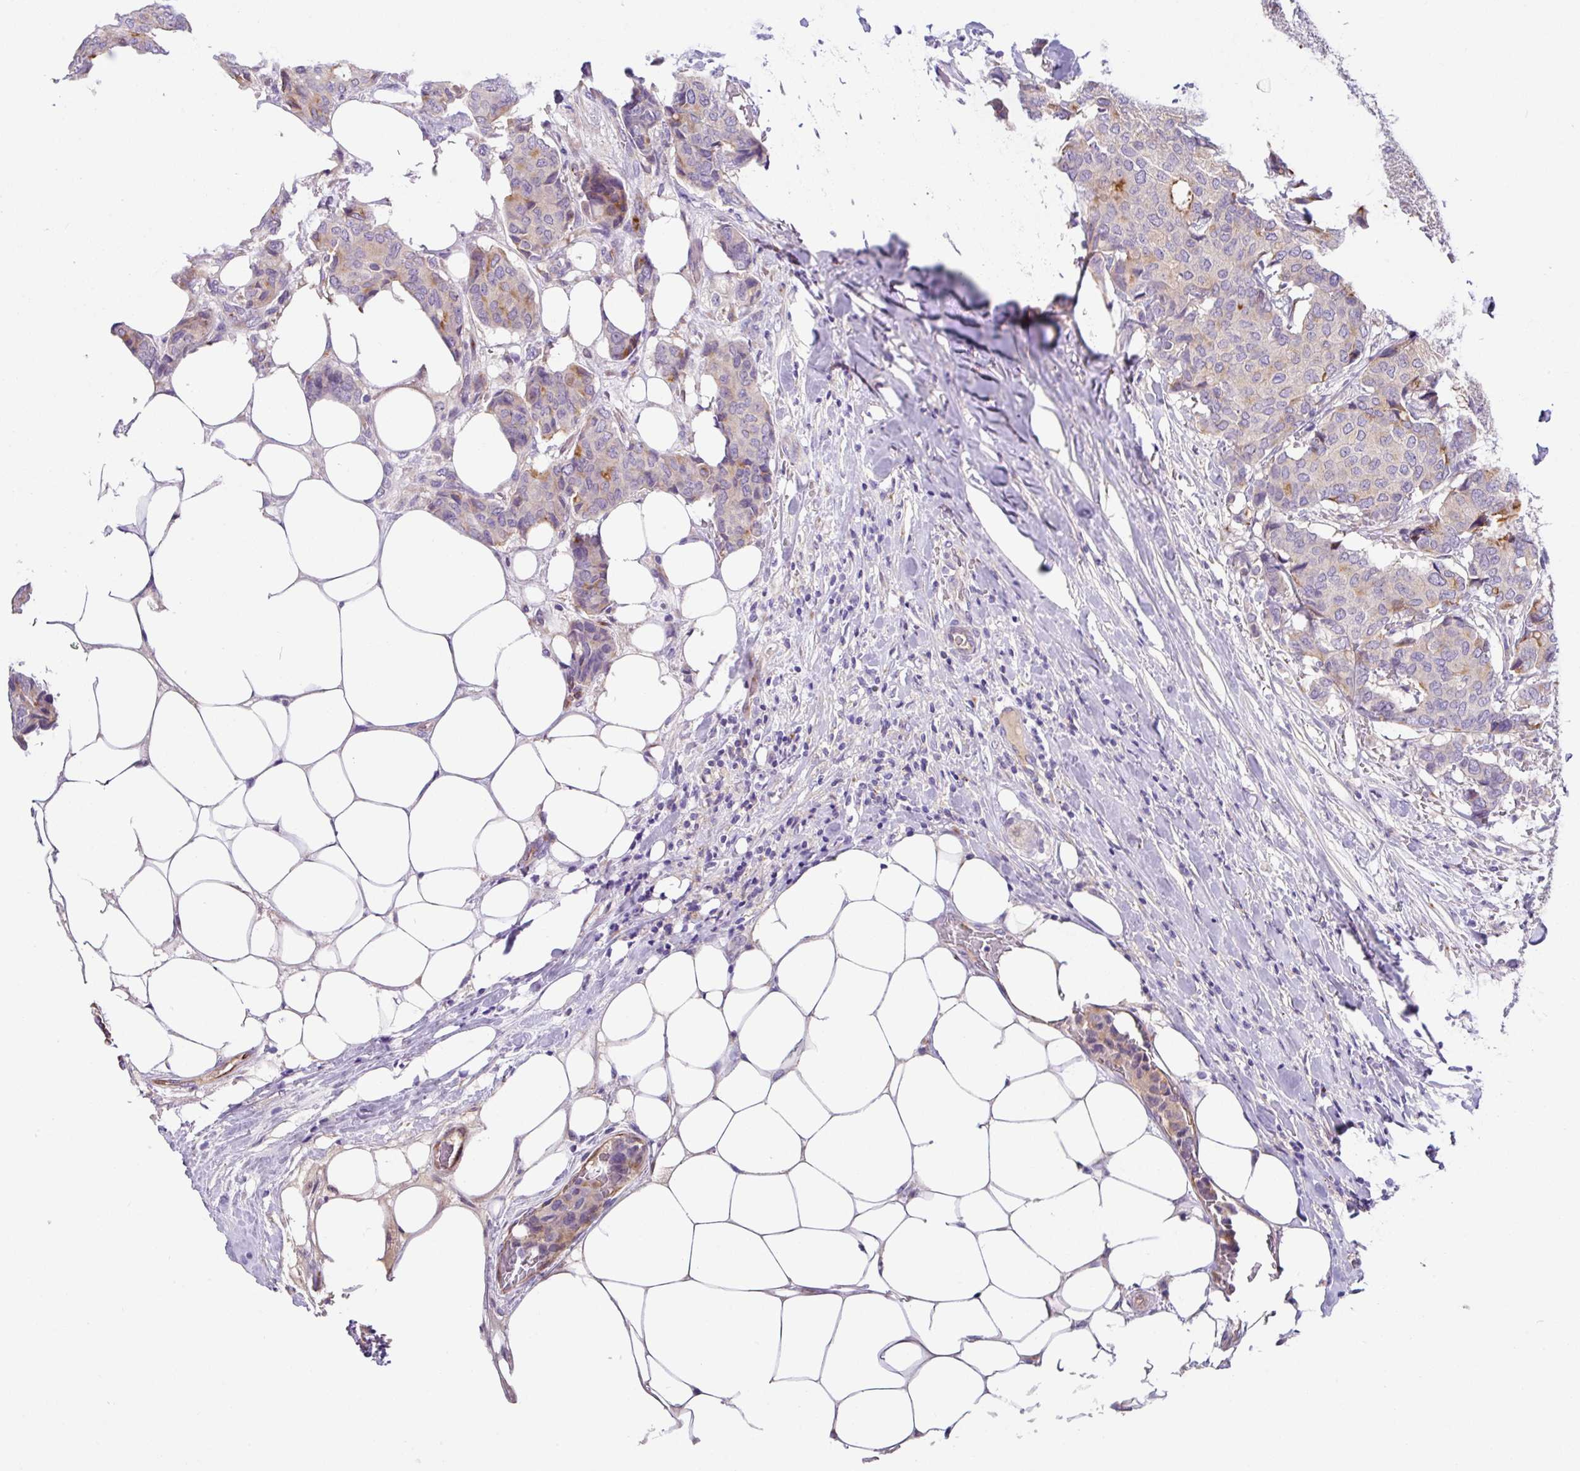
{"staining": {"intensity": "weak", "quantity": "<25%", "location": "cytoplasmic/membranous"}, "tissue": "breast cancer", "cell_type": "Tumor cells", "image_type": "cancer", "snomed": [{"axis": "morphology", "description": "Duct carcinoma"}, {"axis": "topography", "description": "Breast"}], "caption": "Breast cancer (invasive ductal carcinoma) was stained to show a protein in brown. There is no significant staining in tumor cells.", "gene": "CRISP3", "patient": {"sex": "female", "age": 75}}